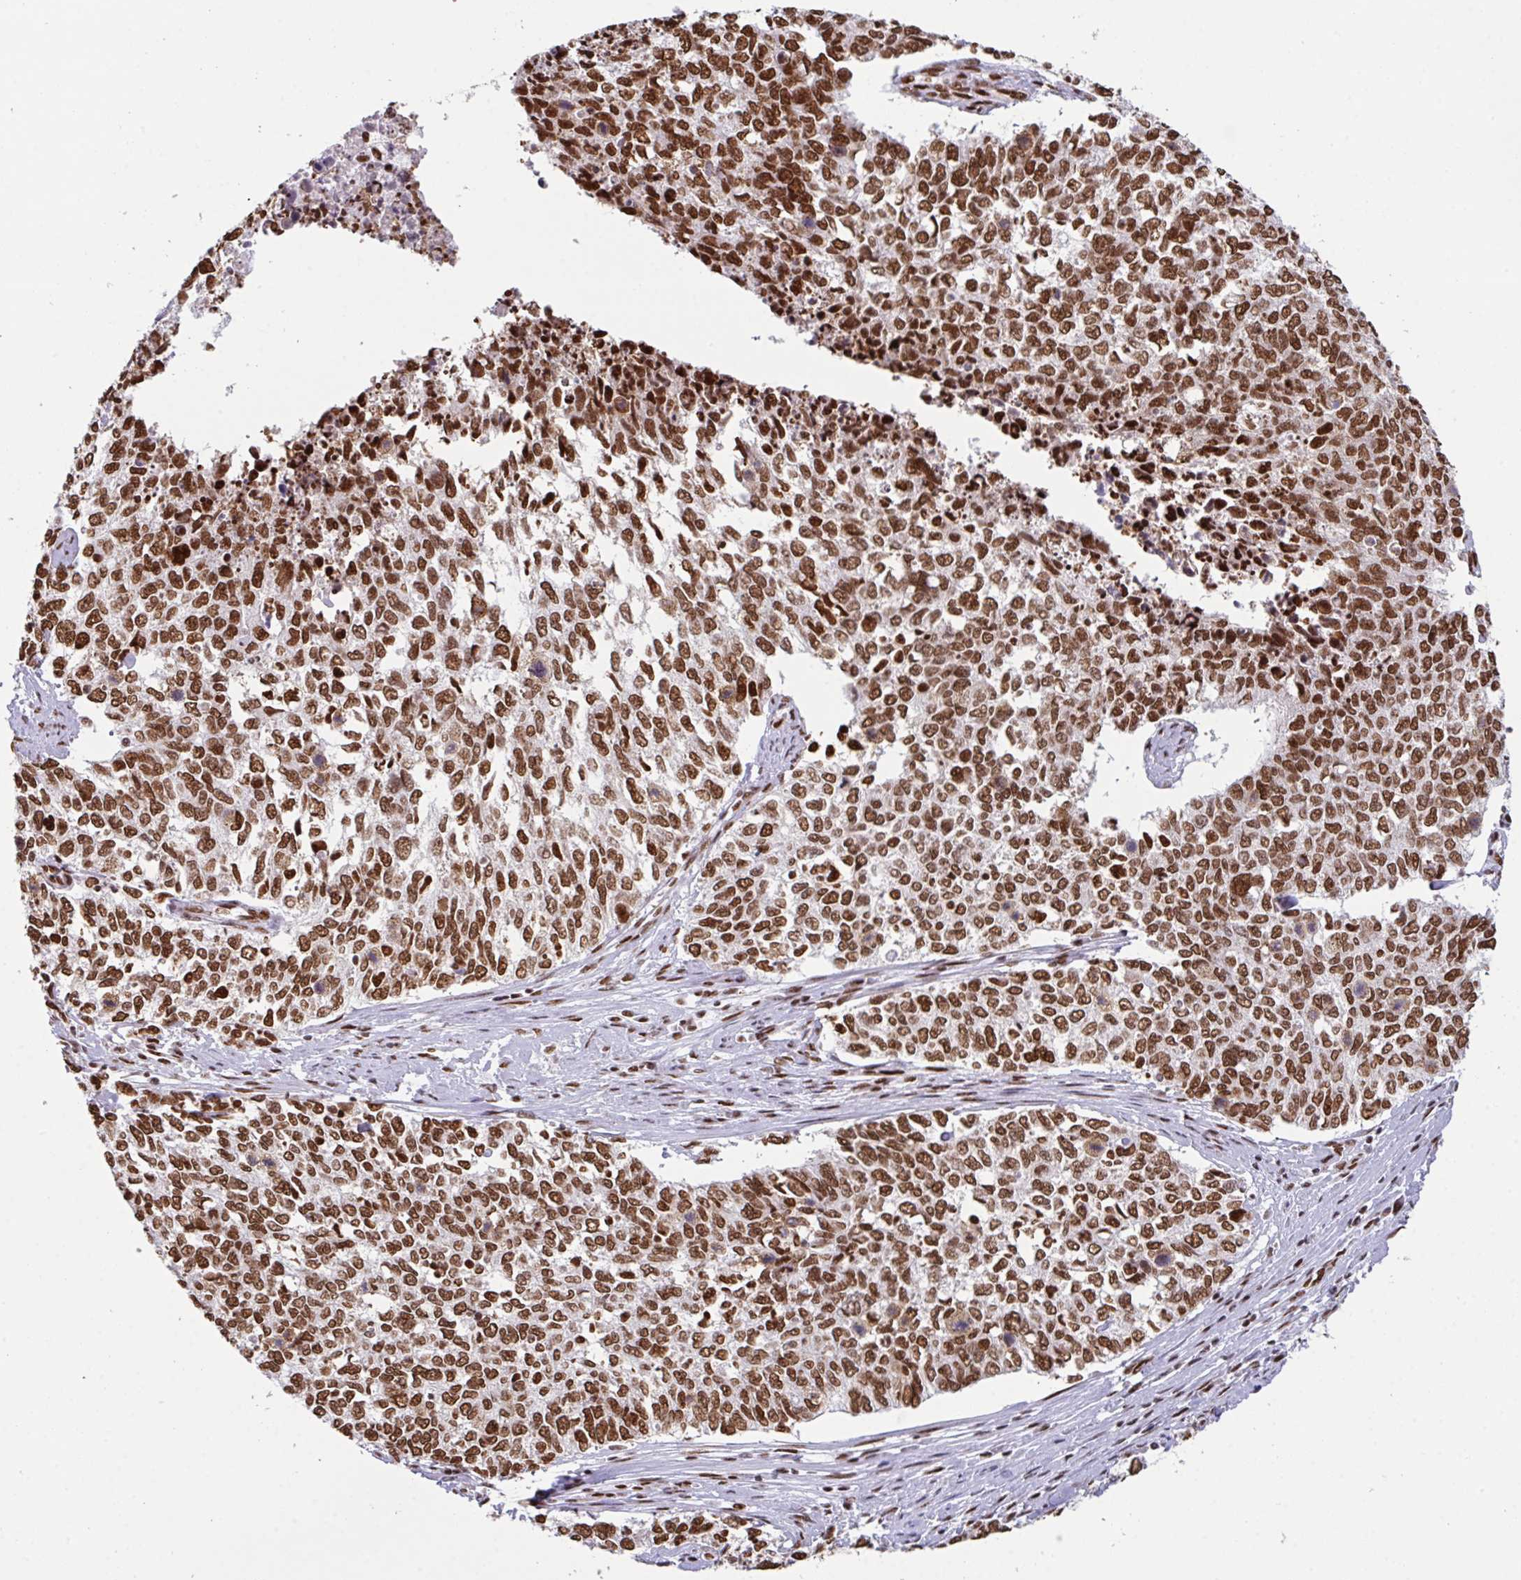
{"staining": {"intensity": "strong", "quantity": ">75%", "location": "nuclear"}, "tissue": "cervical cancer", "cell_type": "Tumor cells", "image_type": "cancer", "snomed": [{"axis": "morphology", "description": "Adenocarcinoma, NOS"}, {"axis": "topography", "description": "Cervix"}], "caption": "A brown stain labels strong nuclear expression of a protein in adenocarcinoma (cervical) tumor cells. Using DAB (brown) and hematoxylin (blue) stains, captured at high magnification using brightfield microscopy.", "gene": "CLP1", "patient": {"sex": "female", "age": 63}}